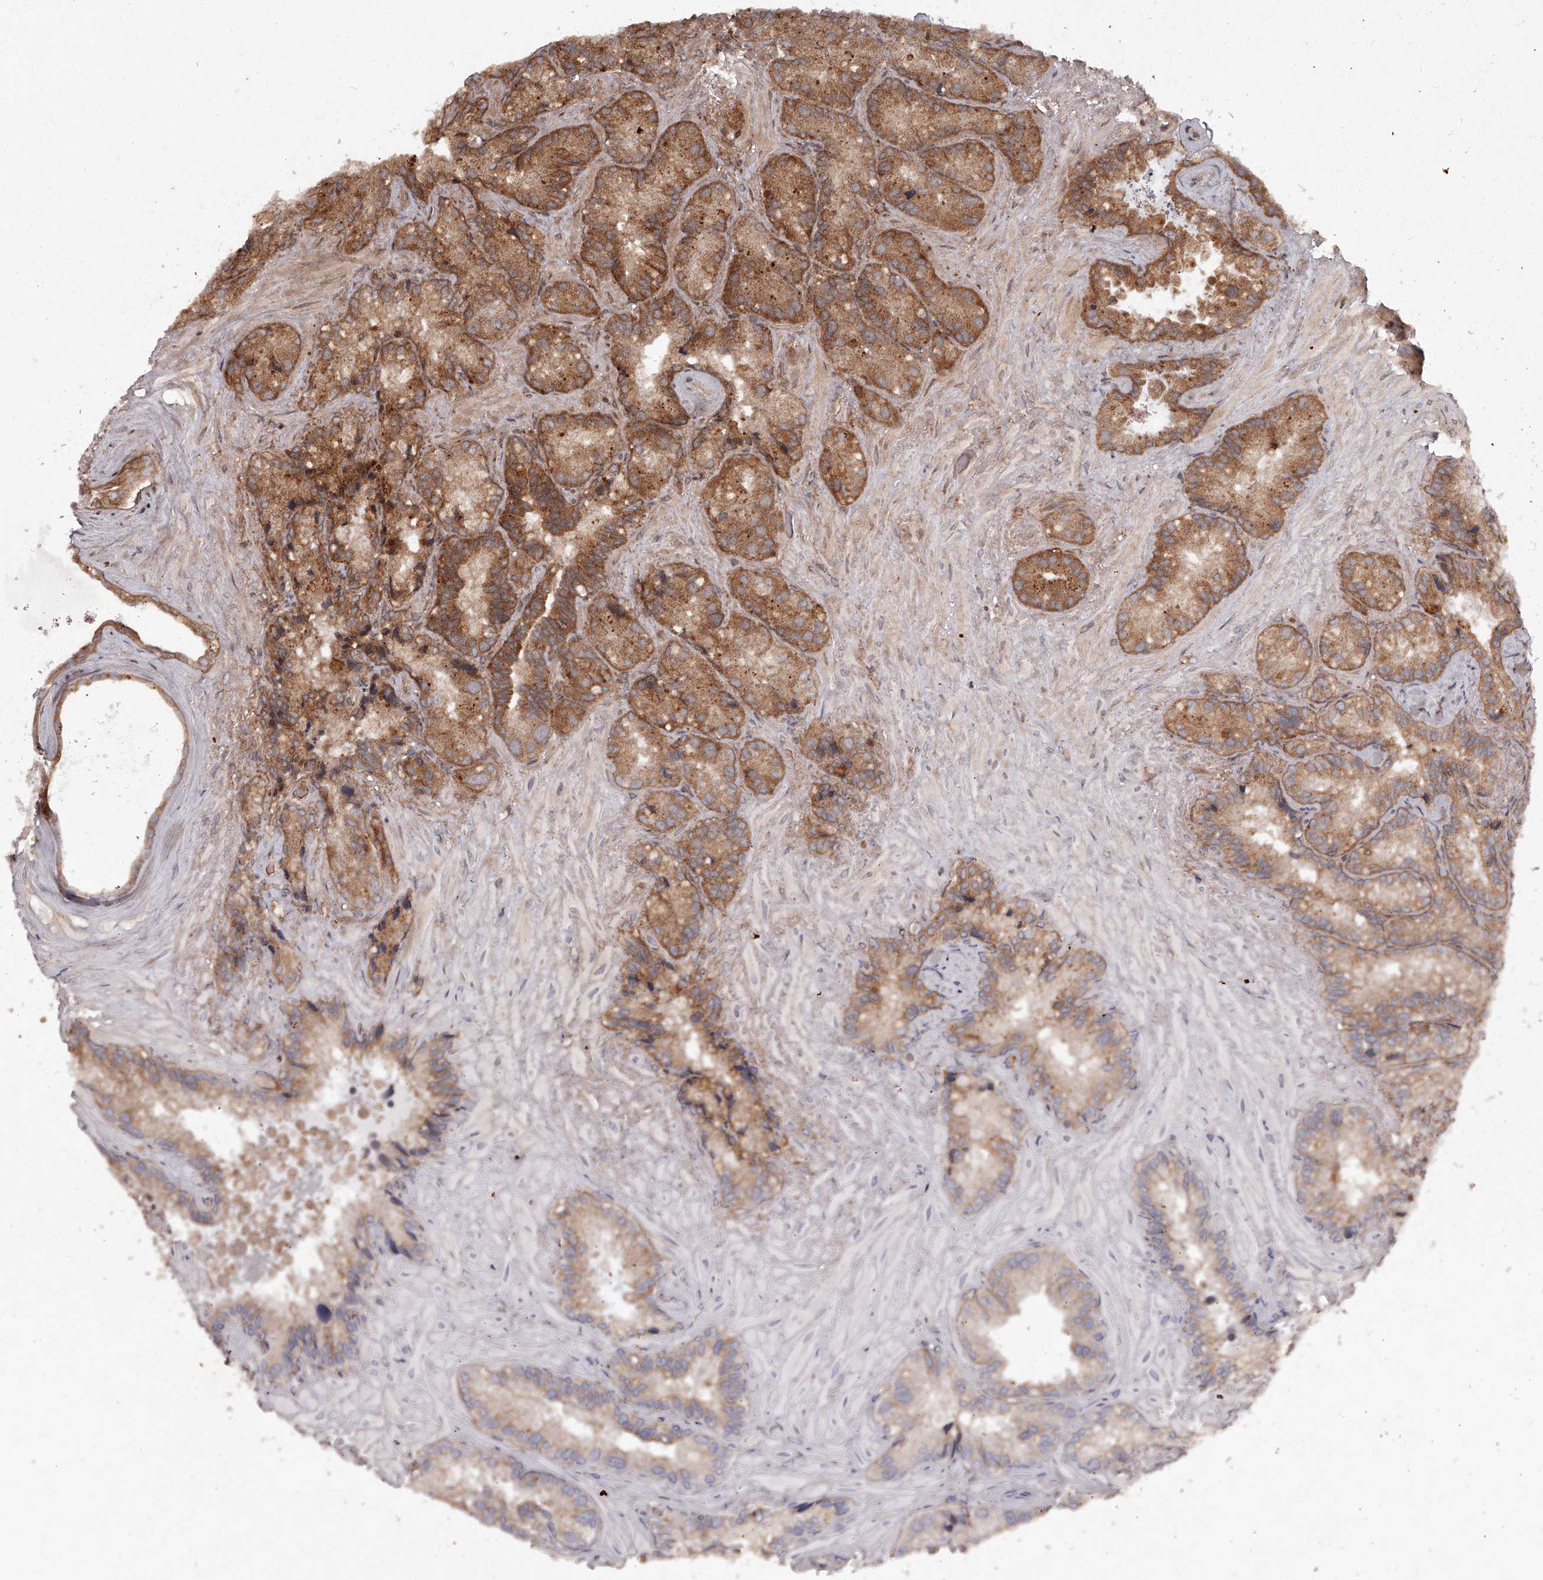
{"staining": {"intensity": "moderate", "quantity": ">75%", "location": "cytoplasmic/membranous"}, "tissue": "seminal vesicle", "cell_type": "Glandular cells", "image_type": "normal", "snomed": [{"axis": "morphology", "description": "Normal tissue, NOS"}, {"axis": "topography", "description": "Prostate"}, {"axis": "topography", "description": "Seminal veicle"}], "caption": "Protein staining by IHC displays moderate cytoplasmic/membranous expression in about >75% of glandular cells in unremarkable seminal vesicle. (DAB (3,3'-diaminobenzidine) = brown stain, brightfield microscopy at high magnification).", "gene": "CRYZL1", "patient": {"sex": "male", "age": 68}}